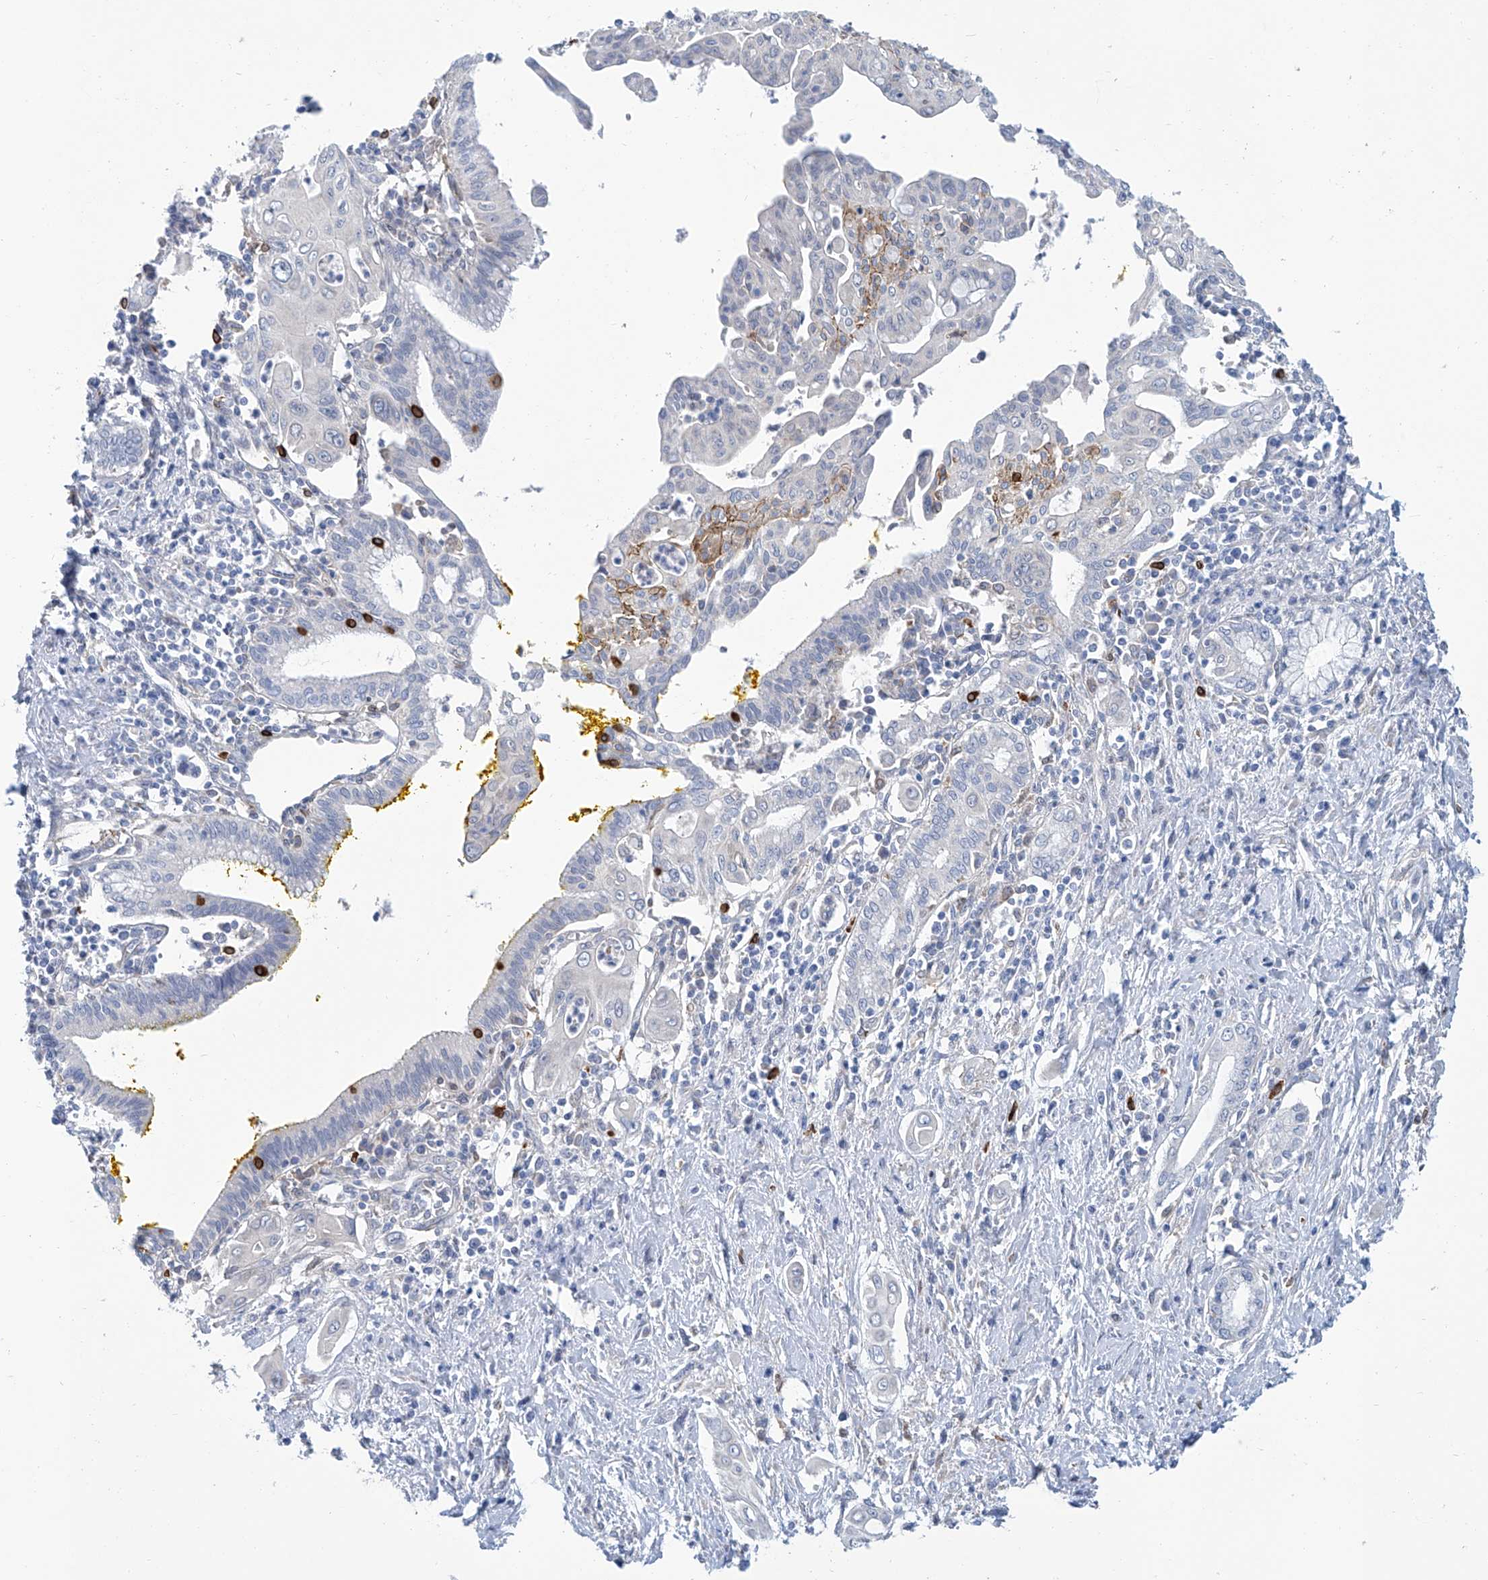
{"staining": {"intensity": "strong", "quantity": "<25%", "location": "cytoplasmic/membranous"}, "tissue": "pancreatic cancer", "cell_type": "Tumor cells", "image_type": "cancer", "snomed": [{"axis": "morphology", "description": "Adenocarcinoma, NOS"}, {"axis": "topography", "description": "Pancreas"}], "caption": "Pancreatic adenocarcinoma stained with immunohistochemistry demonstrates strong cytoplasmic/membranous positivity in approximately <25% of tumor cells. The staining was performed using DAB (3,3'-diaminobenzidine), with brown indicating positive protein expression. Nuclei are stained blue with hematoxylin.", "gene": "TNN", "patient": {"sex": "male", "age": 58}}